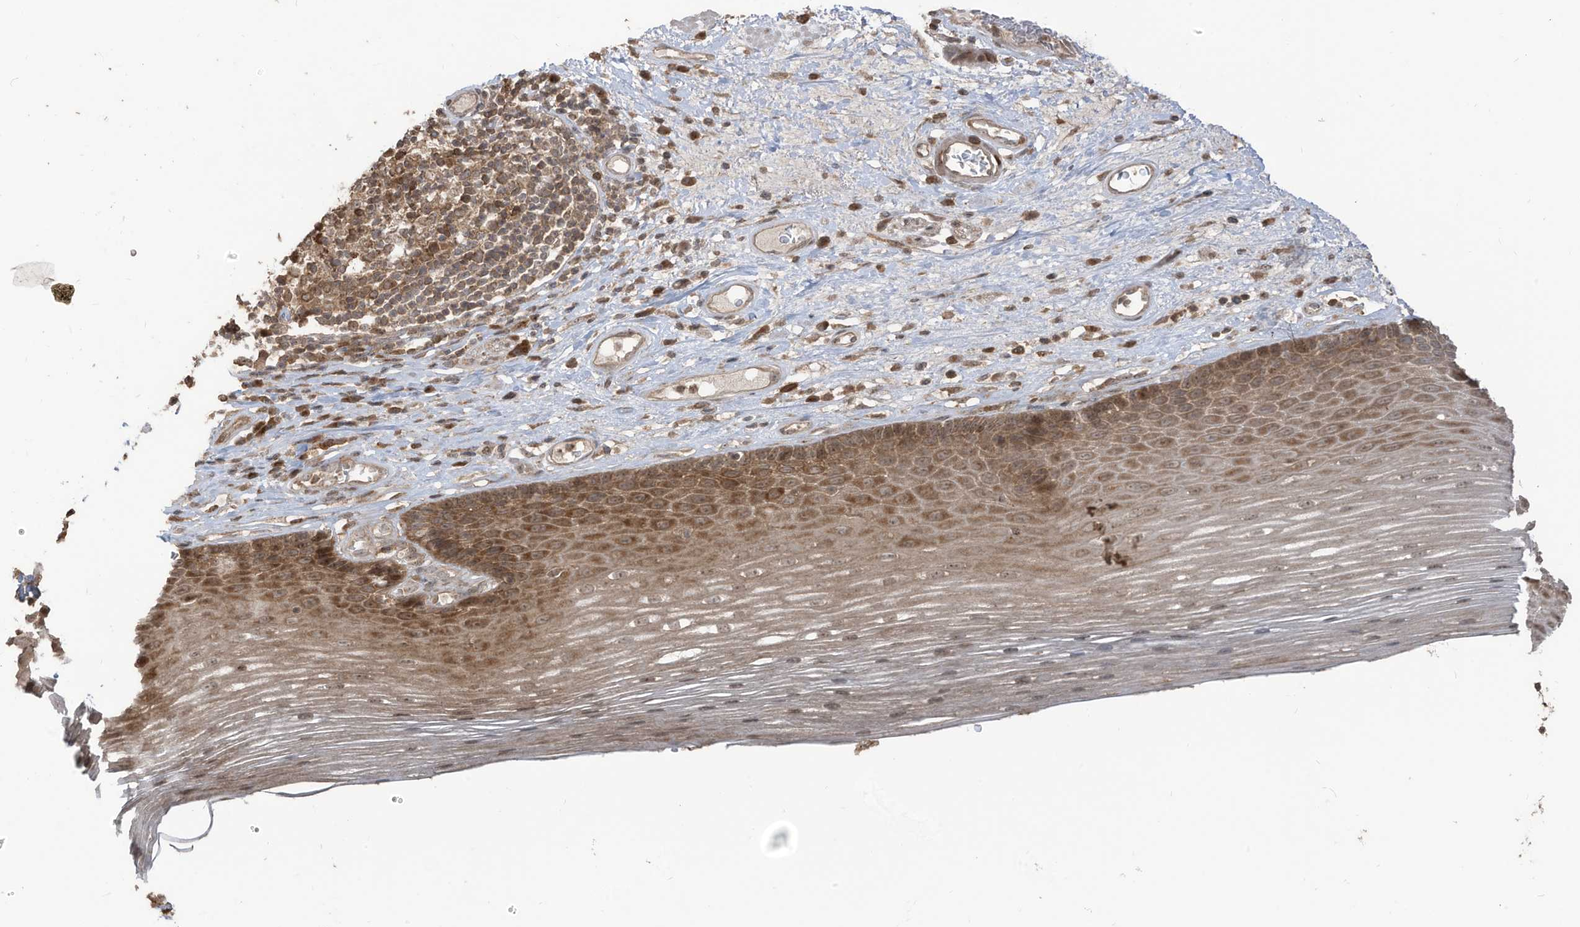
{"staining": {"intensity": "moderate", "quantity": ">75%", "location": "cytoplasmic/membranous,nuclear"}, "tissue": "esophagus", "cell_type": "Squamous epithelial cells", "image_type": "normal", "snomed": [{"axis": "morphology", "description": "Normal tissue, NOS"}, {"axis": "topography", "description": "Esophagus"}], "caption": "Immunohistochemical staining of normal esophagus demonstrates >75% levels of moderate cytoplasmic/membranous,nuclear protein expression in approximately >75% of squamous epithelial cells. (Brightfield microscopy of DAB IHC at high magnification).", "gene": "CARF", "patient": {"sex": "male", "age": 62}}